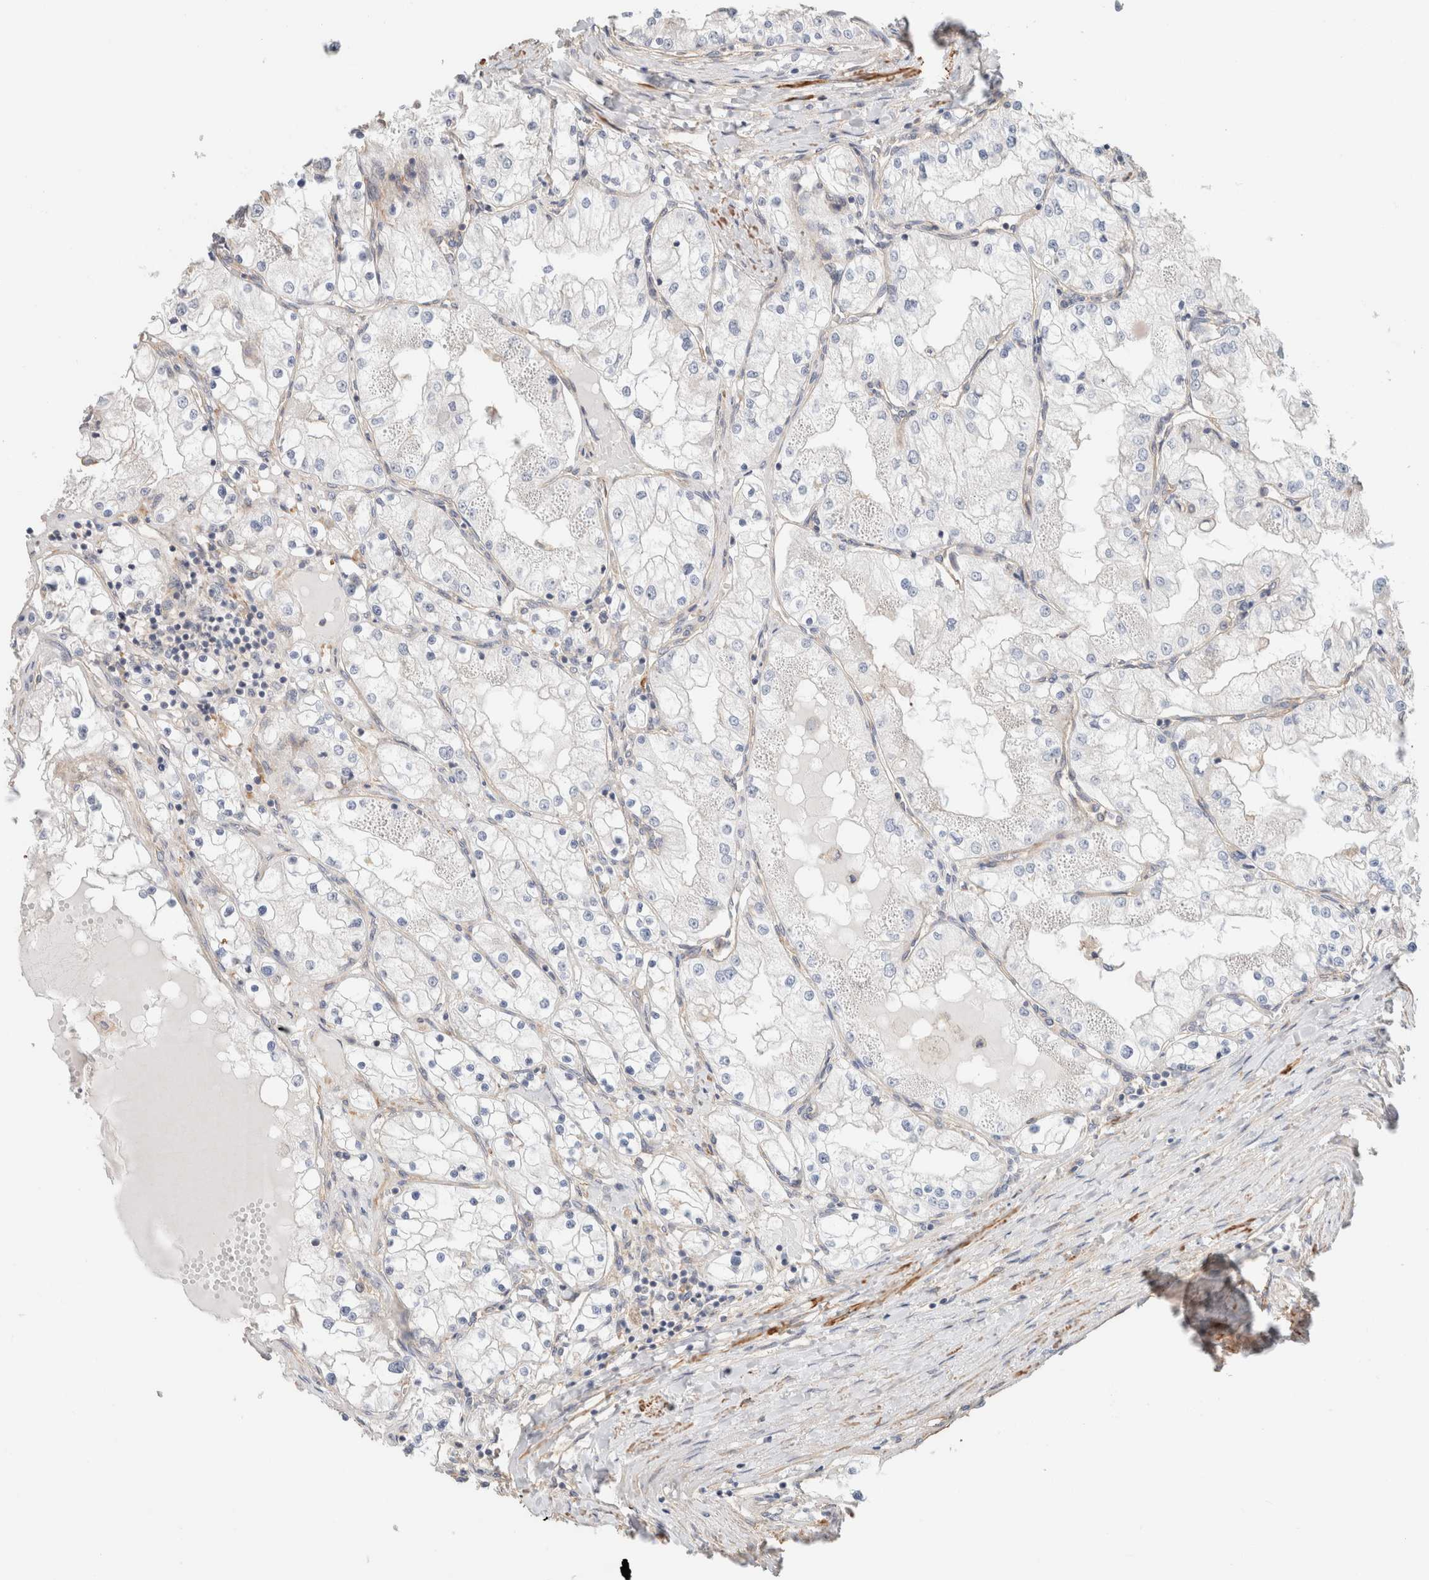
{"staining": {"intensity": "negative", "quantity": "none", "location": "none"}, "tissue": "renal cancer", "cell_type": "Tumor cells", "image_type": "cancer", "snomed": [{"axis": "morphology", "description": "Adenocarcinoma, NOS"}, {"axis": "topography", "description": "Kidney"}], "caption": "Protein analysis of adenocarcinoma (renal) demonstrates no significant expression in tumor cells.", "gene": "ID3", "patient": {"sex": "male", "age": 68}}